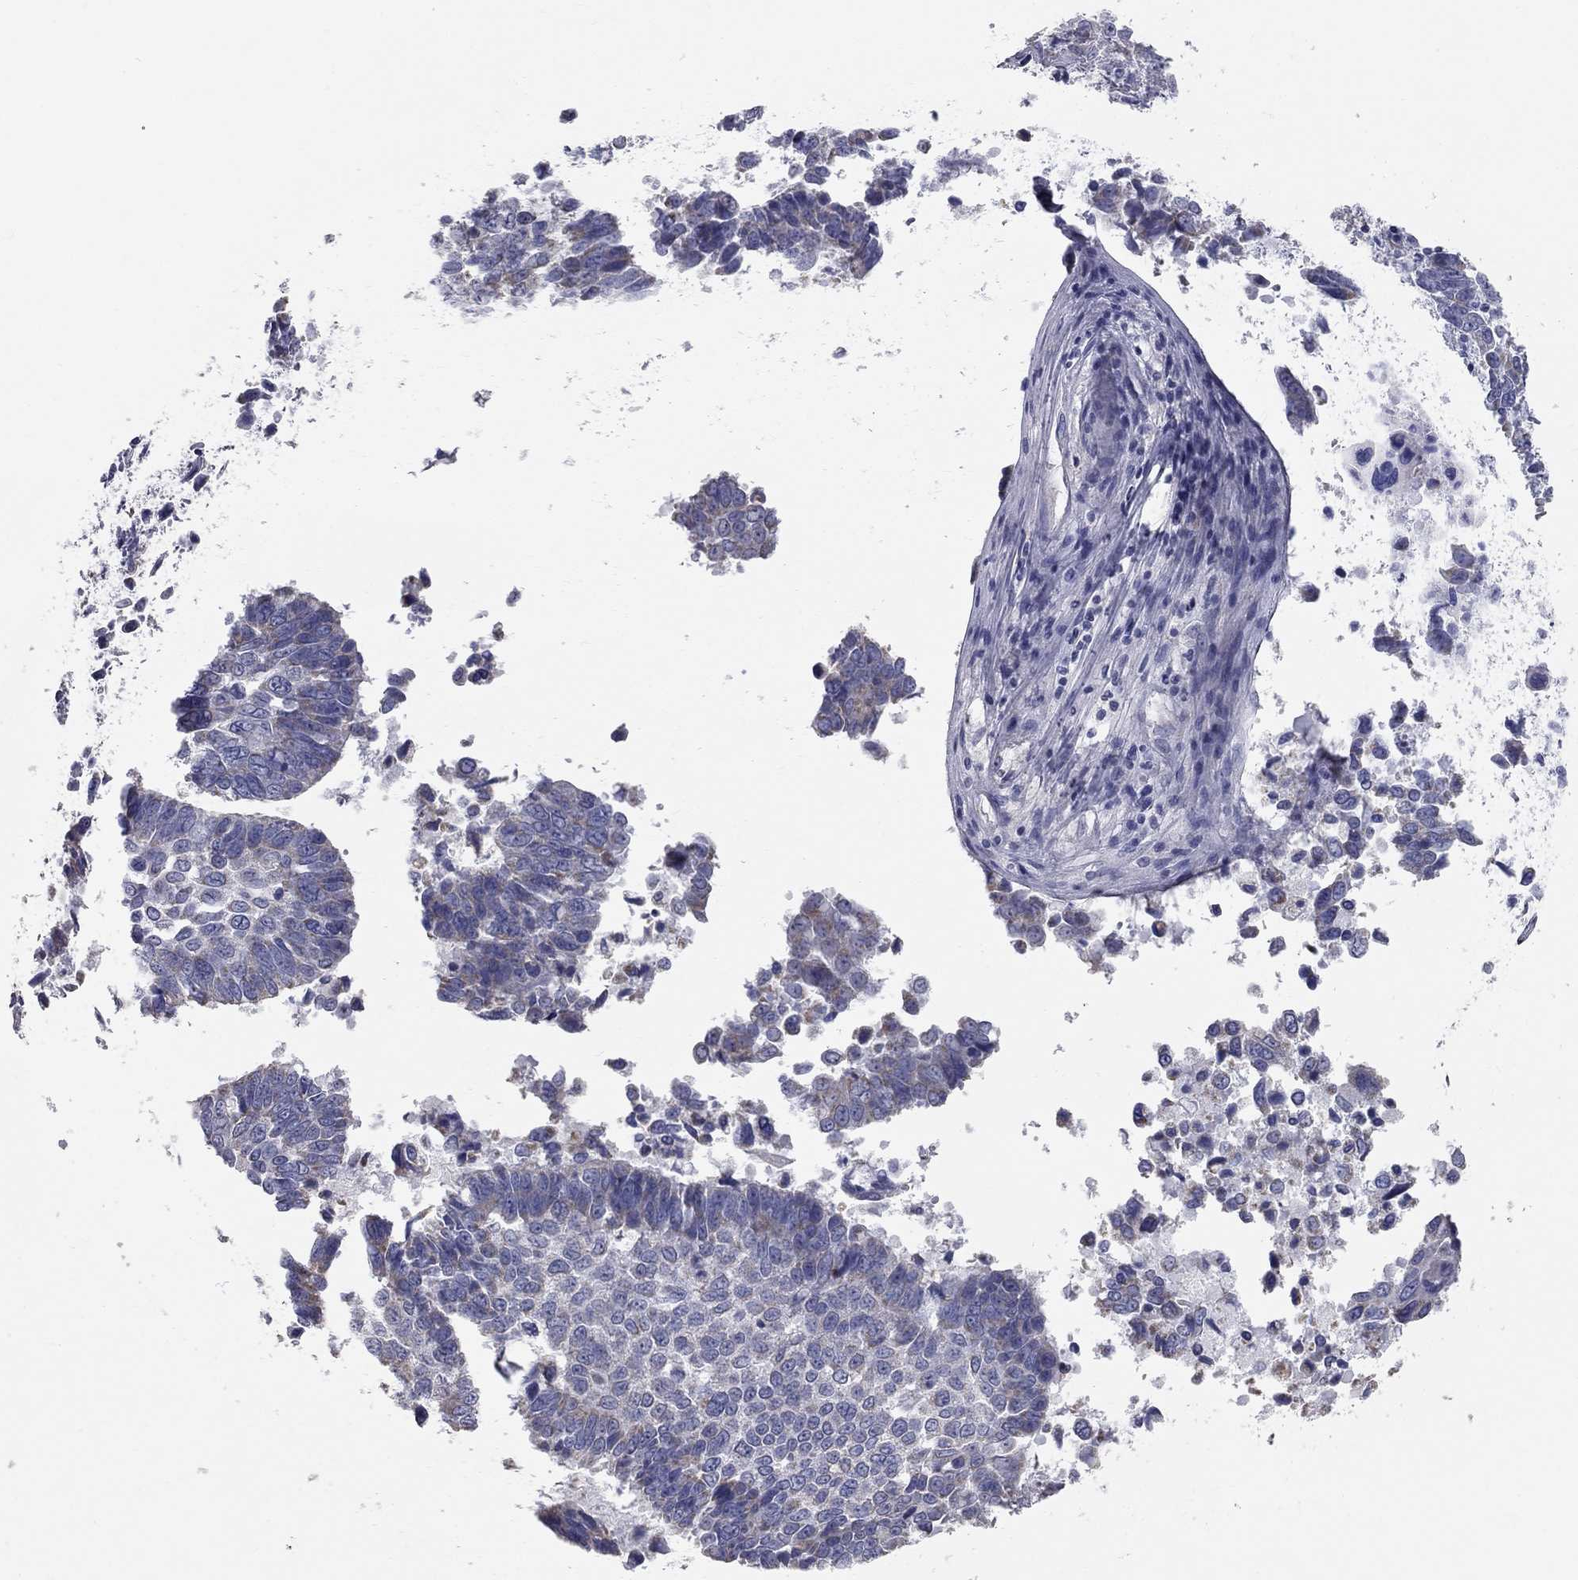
{"staining": {"intensity": "negative", "quantity": "none", "location": "none"}, "tissue": "lung cancer", "cell_type": "Tumor cells", "image_type": "cancer", "snomed": [{"axis": "morphology", "description": "Squamous cell carcinoma, NOS"}, {"axis": "topography", "description": "Lung"}], "caption": "Tumor cells are negative for brown protein staining in squamous cell carcinoma (lung).", "gene": "CFAP161", "patient": {"sex": "male", "age": 73}}